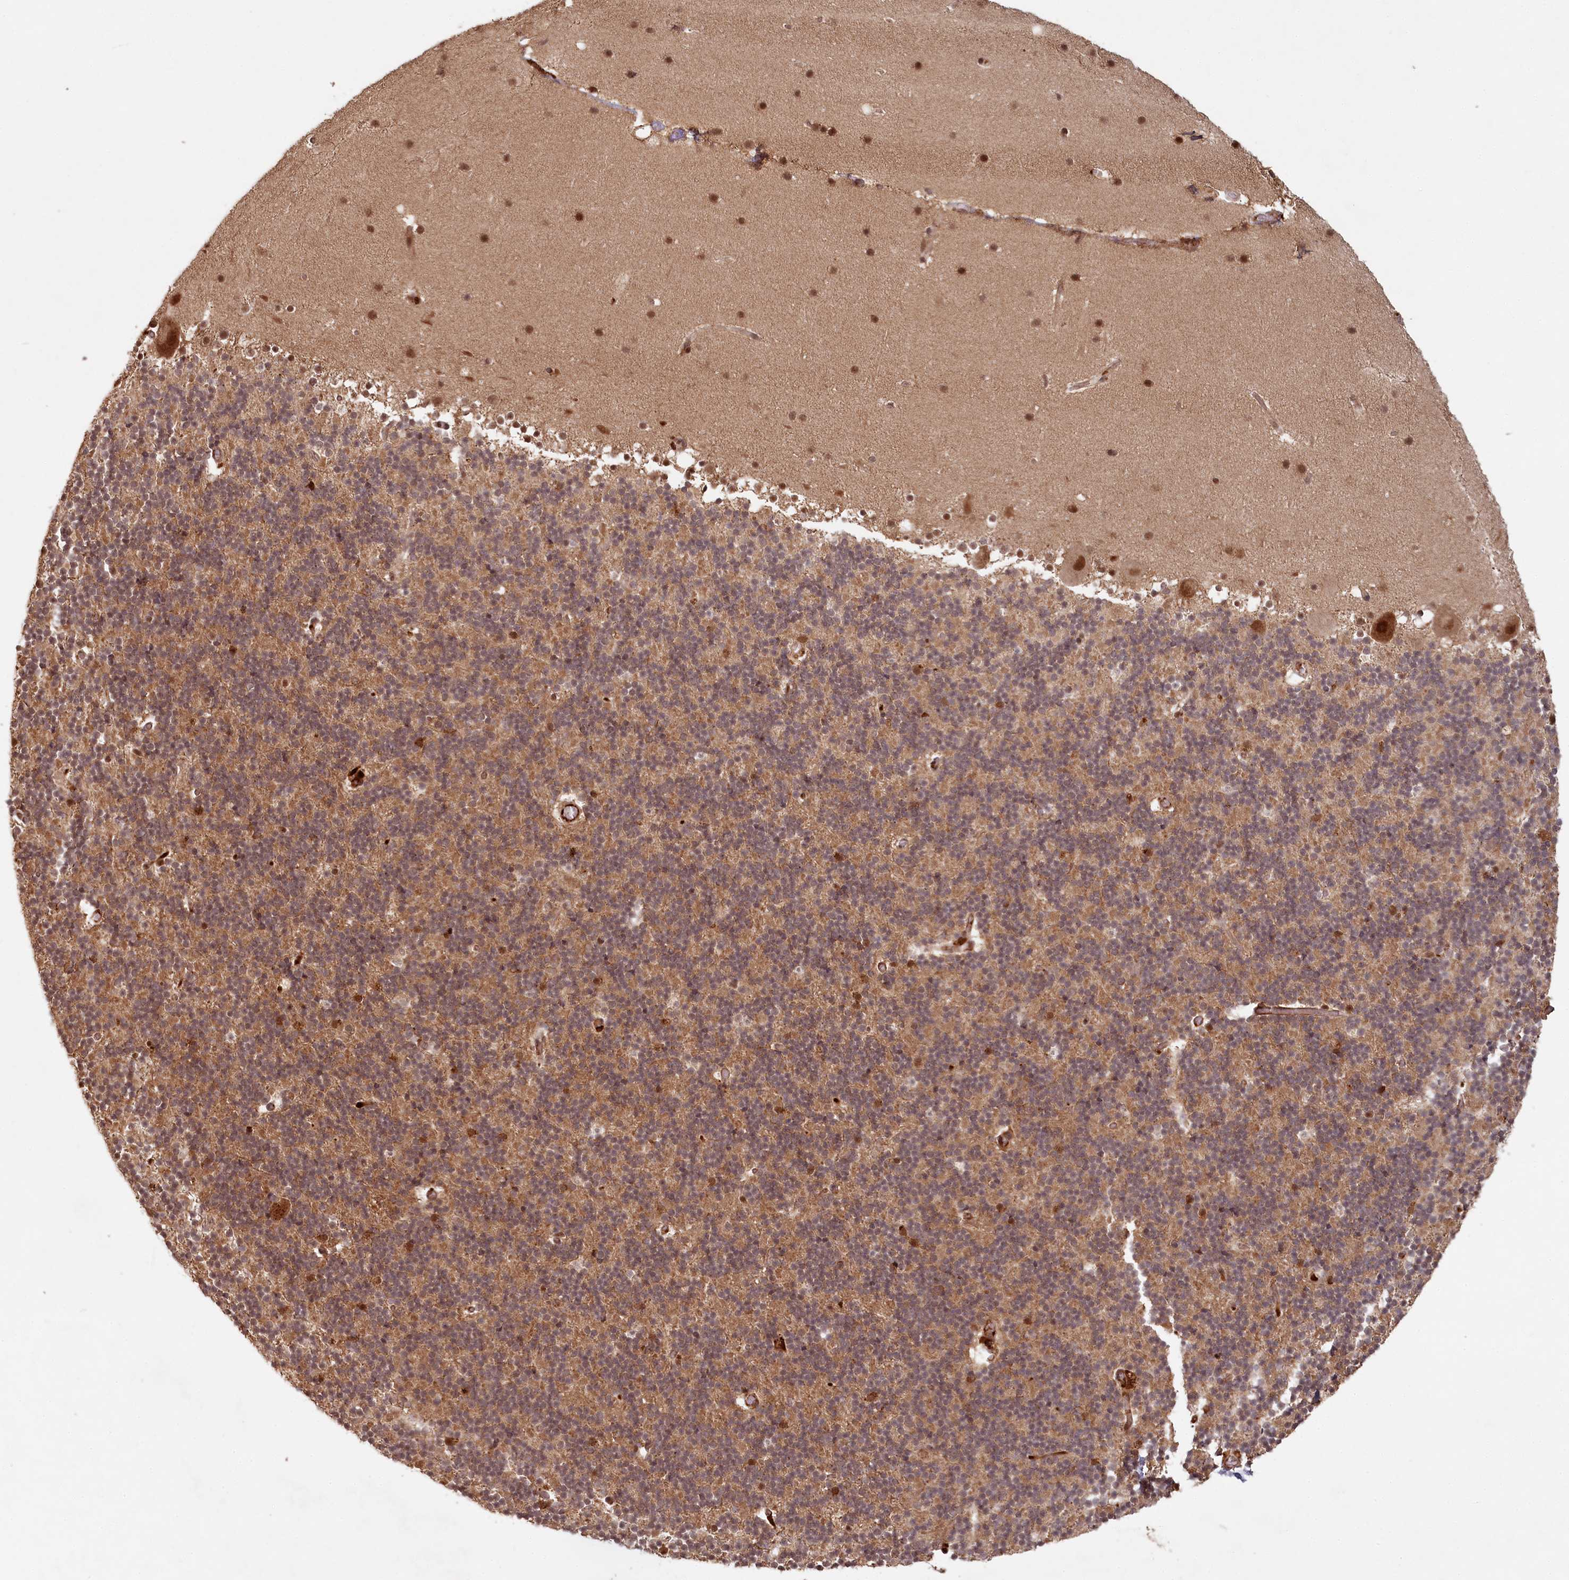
{"staining": {"intensity": "moderate", "quantity": ">75%", "location": "cytoplasmic/membranous"}, "tissue": "cerebellum", "cell_type": "Cells in granular layer", "image_type": "normal", "snomed": [{"axis": "morphology", "description": "Normal tissue, NOS"}, {"axis": "topography", "description": "Cerebellum"}], "caption": "Moderate cytoplasmic/membranous expression for a protein is seen in approximately >75% of cells in granular layer of normal cerebellum using immunohistochemistry (IHC).", "gene": "WAPL", "patient": {"sex": "male", "age": 57}}